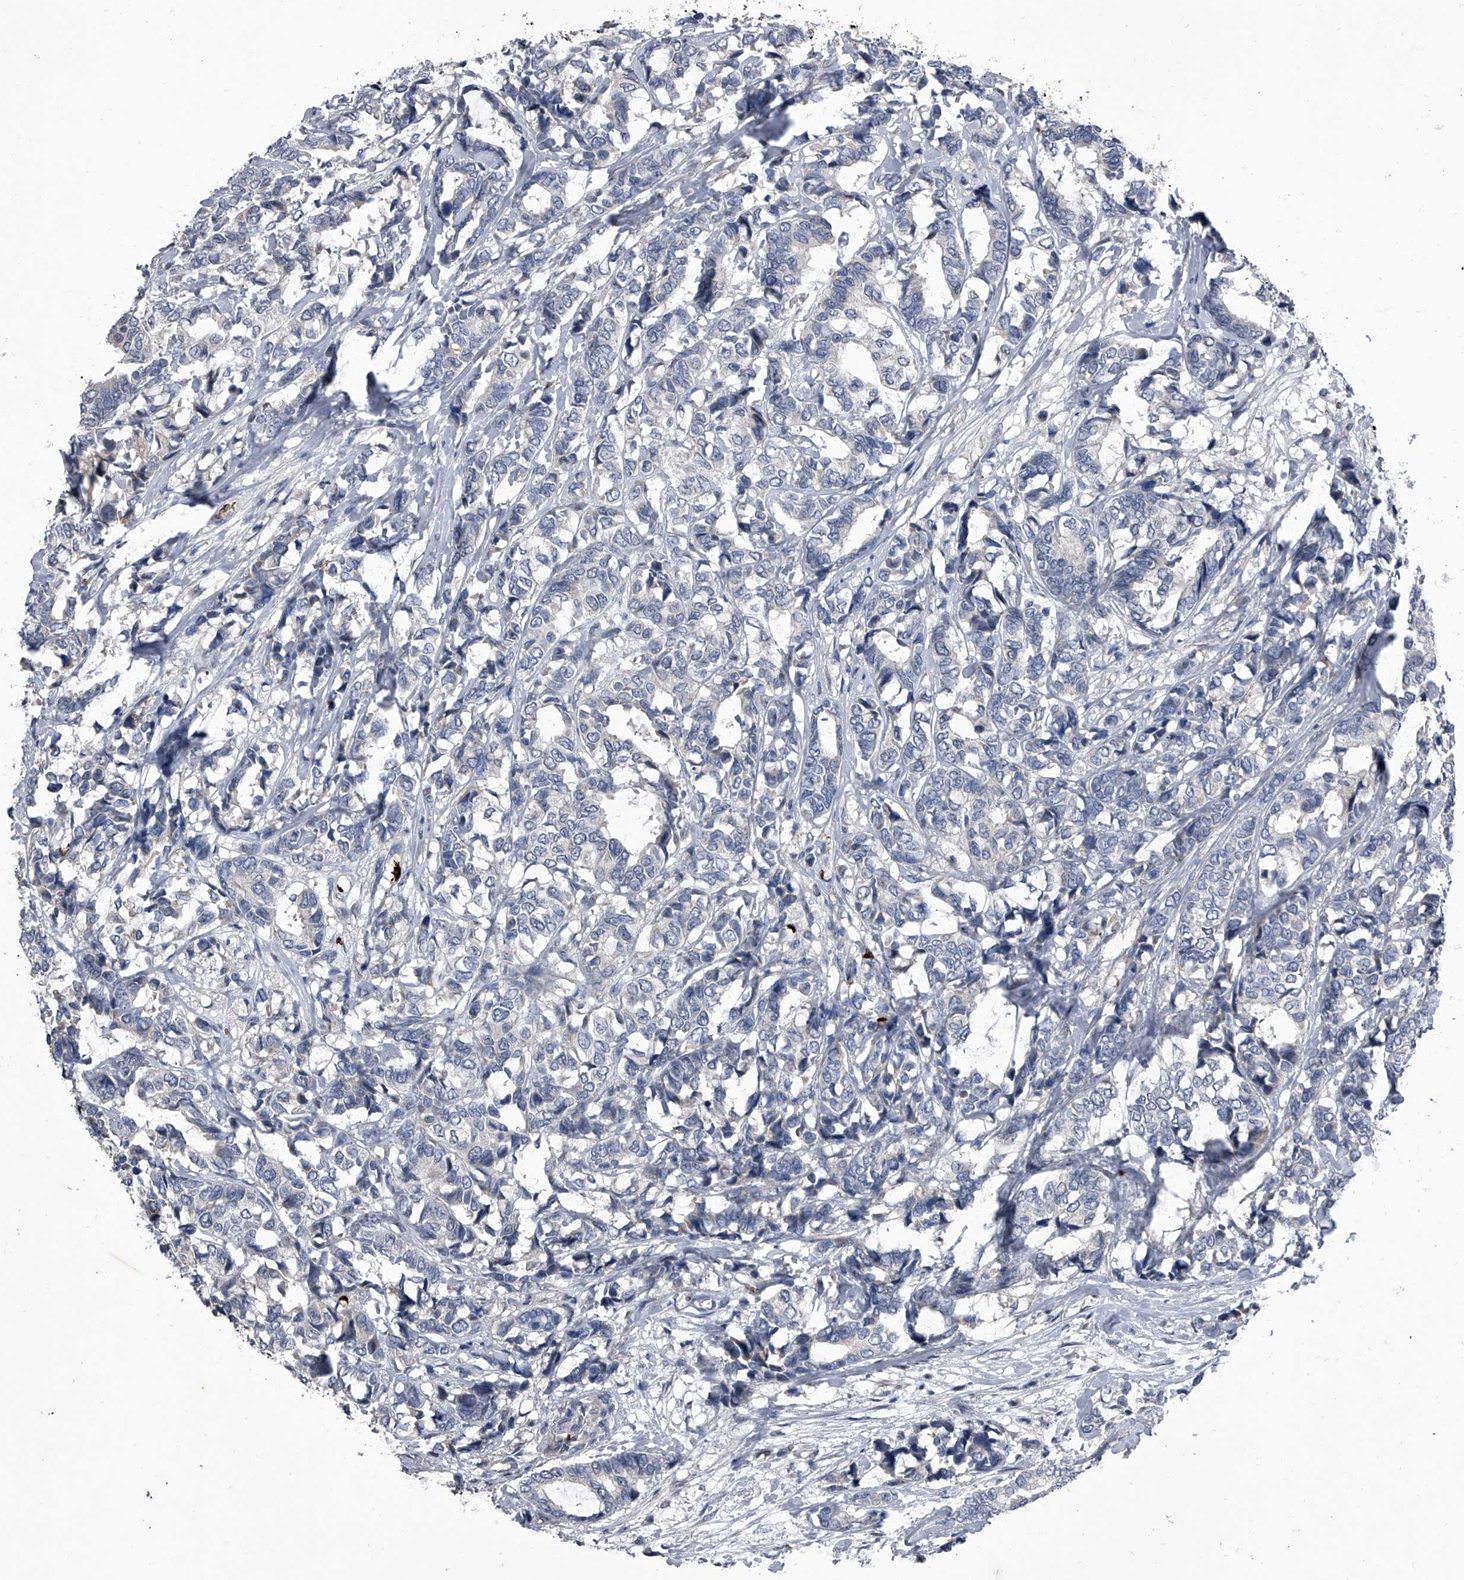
{"staining": {"intensity": "negative", "quantity": "none", "location": "none"}, "tissue": "breast cancer", "cell_type": "Tumor cells", "image_type": "cancer", "snomed": [{"axis": "morphology", "description": "Duct carcinoma"}, {"axis": "topography", "description": "Breast"}], "caption": "IHC image of breast cancer (invasive ductal carcinoma) stained for a protein (brown), which exhibits no positivity in tumor cells.", "gene": "CEP85L", "patient": {"sex": "female", "age": 87}}